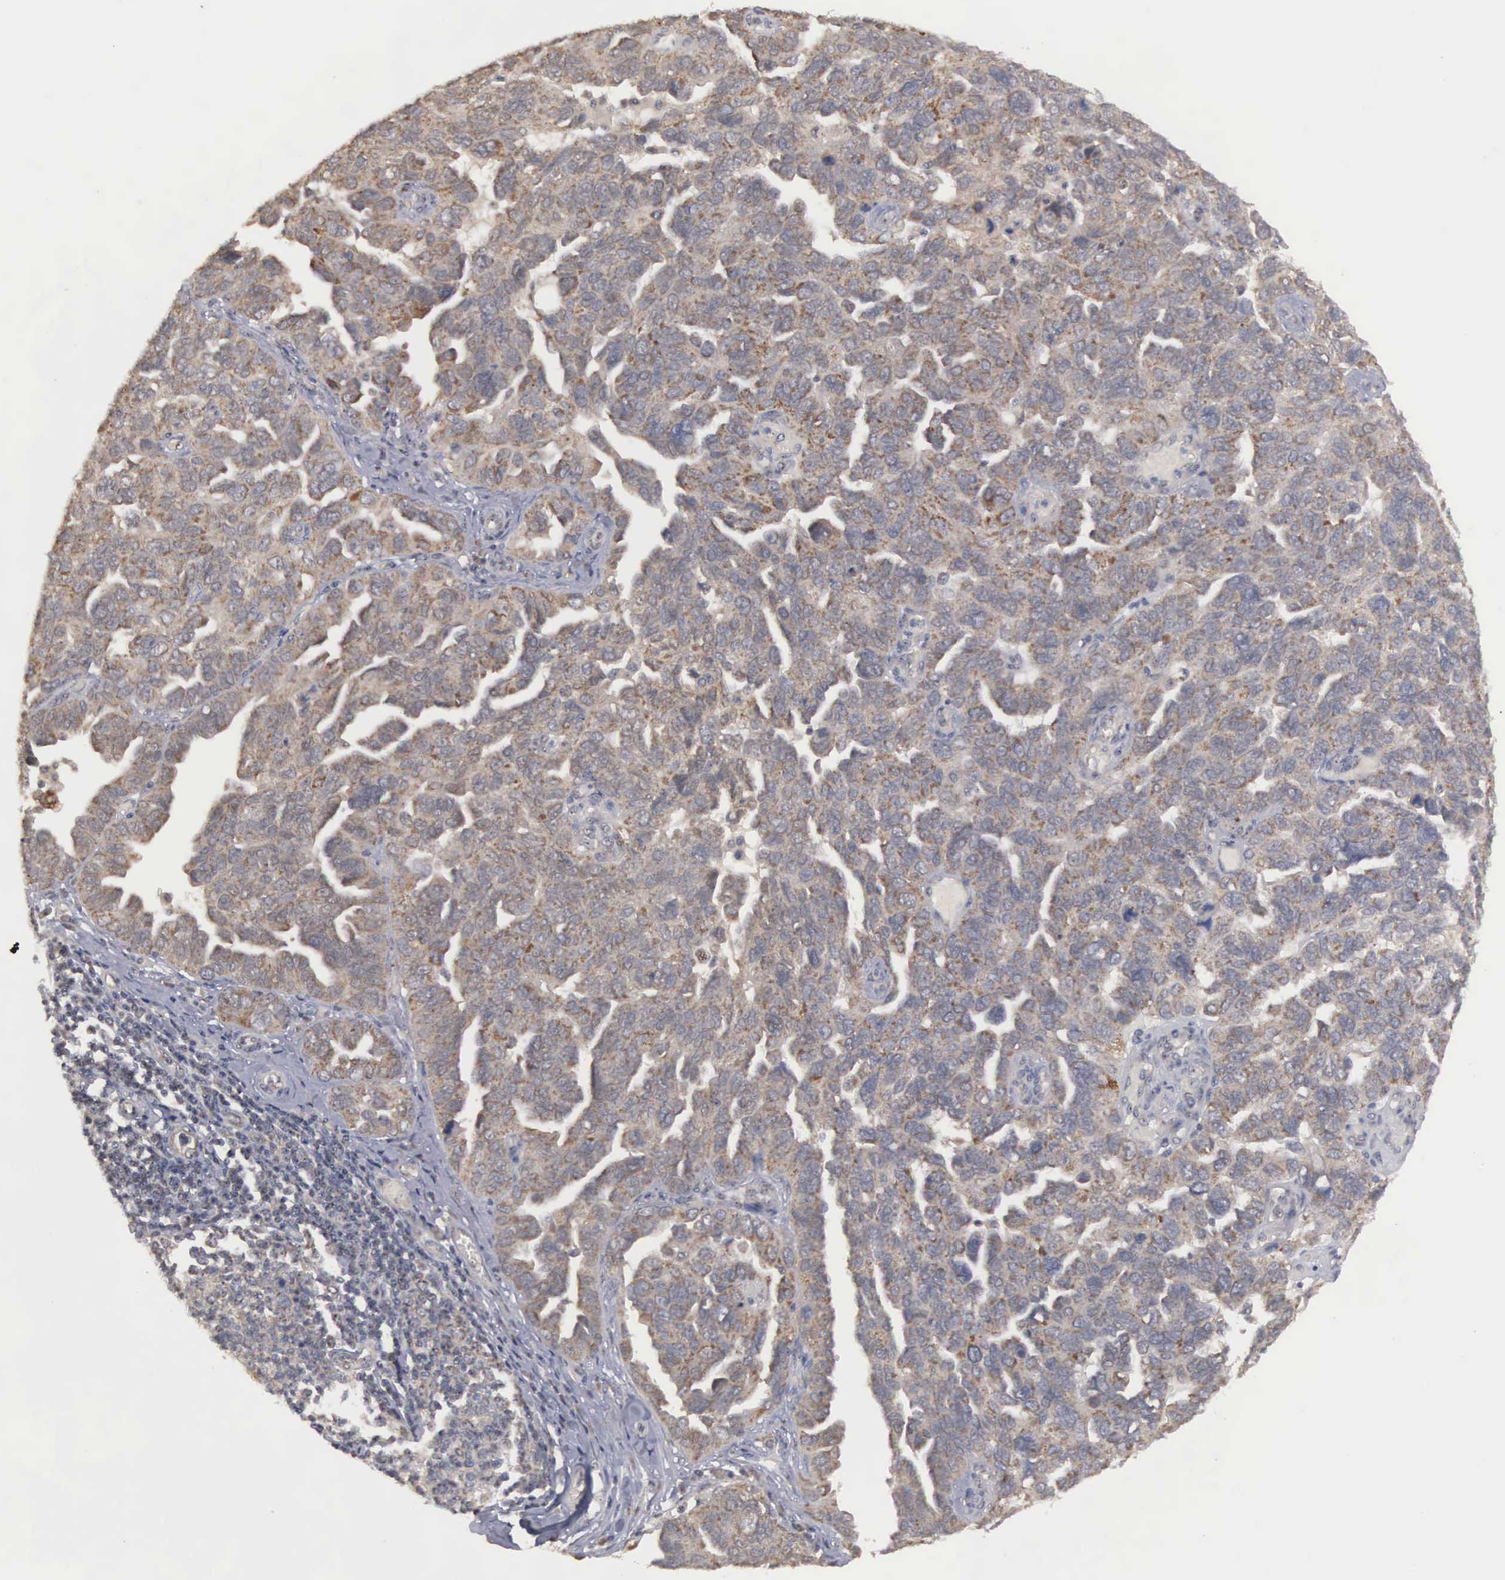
{"staining": {"intensity": "moderate", "quantity": ">75%", "location": "cytoplasmic/membranous"}, "tissue": "ovarian cancer", "cell_type": "Tumor cells", "image_type": "cancer", "snomed": [{"axis": "morphology", "description": "Cystadenocarcinoma, serous, NOS"}, {"axis": "topography", "description": "Ovary"}], "caption": "This micrograph reveals serous cystadenocarcinoma (ovarian) stained with IHC to label a protein in brown. The cytoplasmic/membranous of tumor cells show moderate positivity for the protein. Nuclei are counter-stained blue.", "gene": "AMN", "patient": {"sex": "female", "age": 64}}